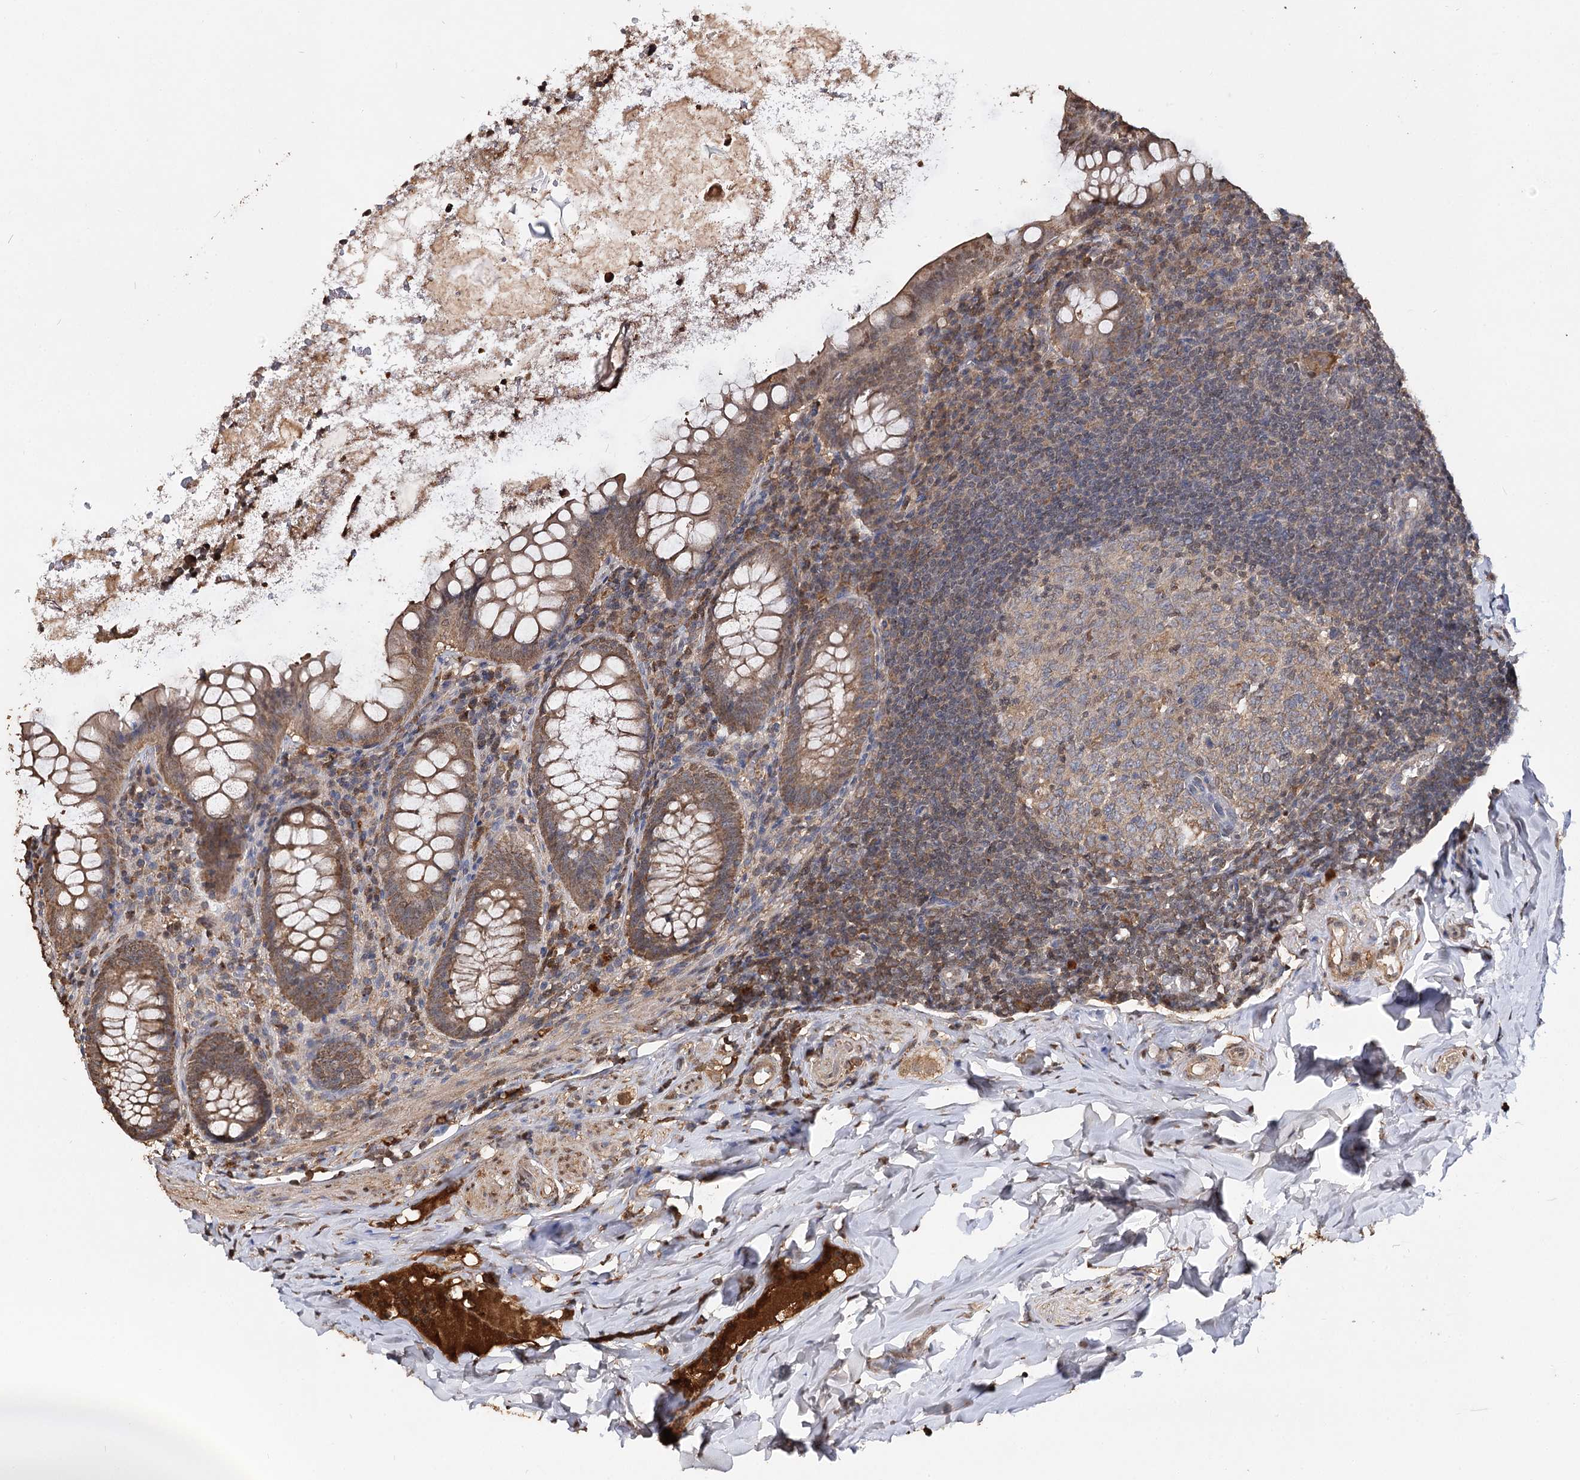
{"staining": {"intensity": "moderate", "quantity": ">75%", "location": "cytoplasmic/membranous"}, "tissue": "appendix", "cell_type": "Glandular cells", "image_type": "normal", "snomed": [{"axis": "morphology", "description": "Normal tissue, NOS"}, {"axis": "topography", "description": "Appendix"}], "caption": "Protein expression analysis of benign human appendix reveals moderate cytoplasmic/membranous positivity in approximately >75% of glandular cells.", "gene": "ARL13A", "patient": {"sex": "female", "age": 33}}